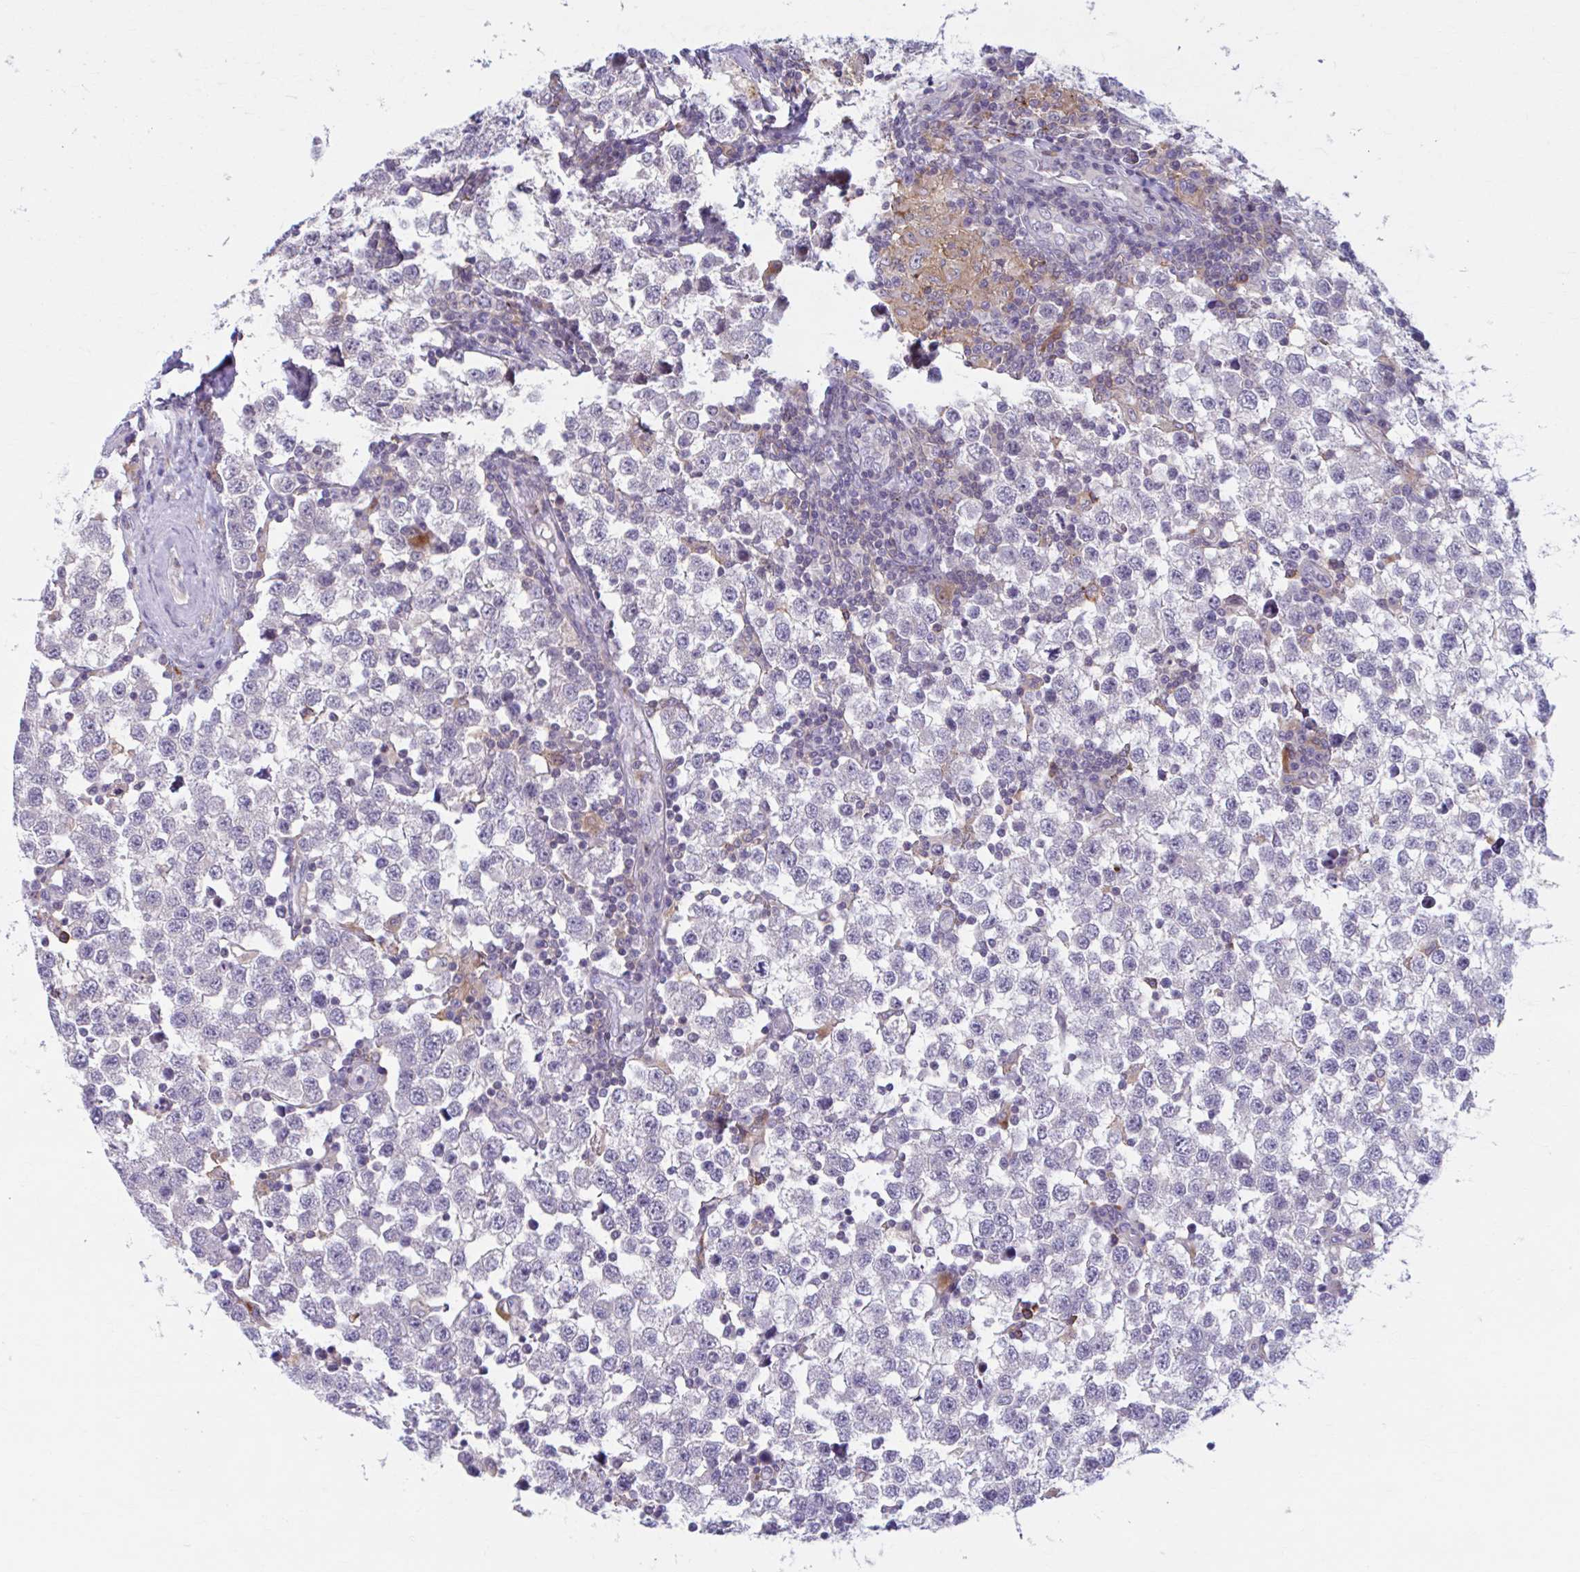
{"staining": {"intensity": "negative", "quantity": "none", "location": "none"}, "tissue": "testis cancer", "cell_type": "Tumor cells", "image_type": "cancer", "snomed": [{"axis": "morphology", "description": "Seminoma, NOS"}, {"axis": "topography", "description": "Testis"}], "caption": "Tumor cells are negative for protein expression in human testis cancer.", "gene": "ADAT3", "patient": {"sex": "male", "age": 34}}